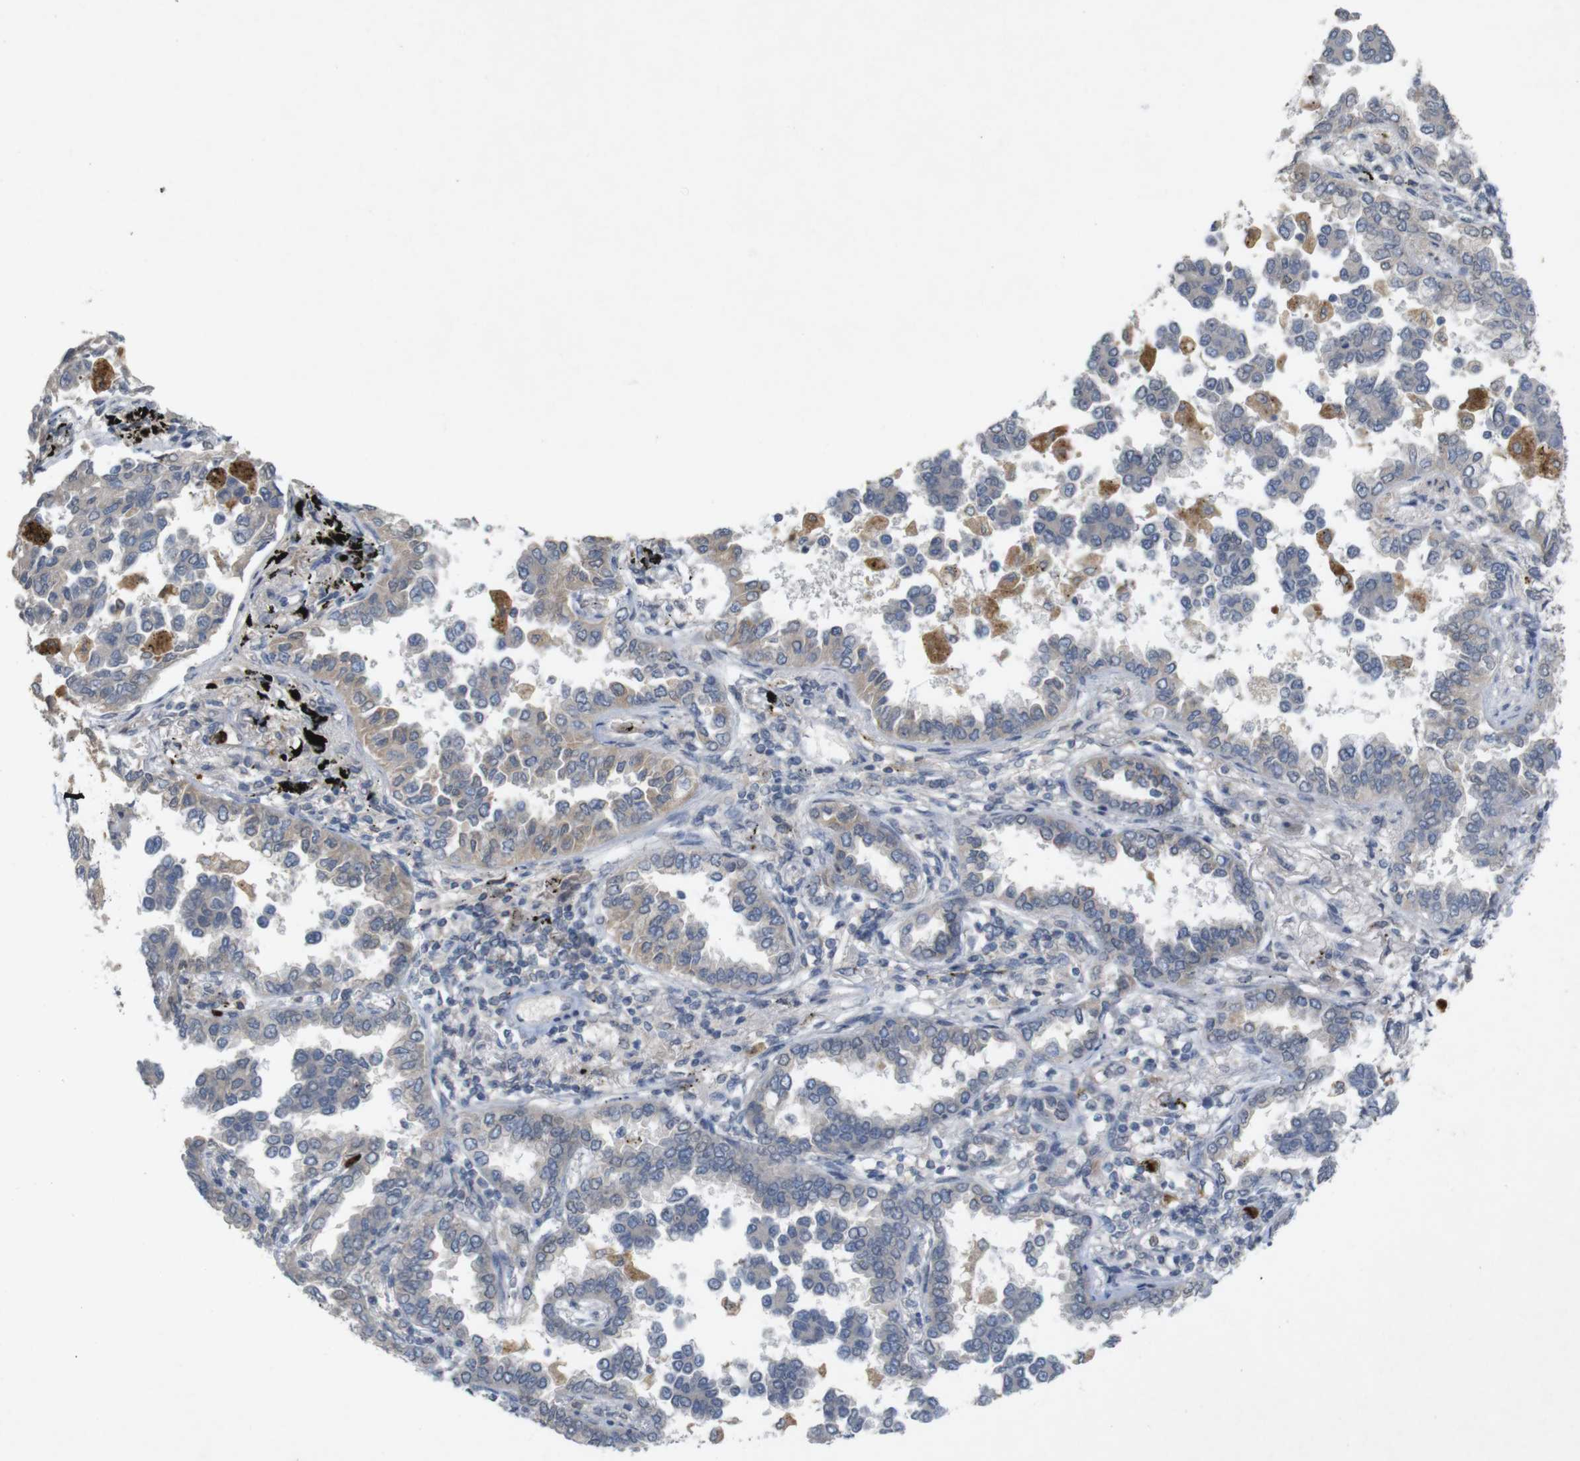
{"staining": {"intensity": "moderate", "quantity": "<25%", "location": "cytoplasmic/membranous"}, "tissue": "lung cancer", "cell_type": "Tumor cells", "image_type": "cancer", "snomed": [{"axis": "morphology", "description": "Normal tissue, NOS"}, {"axis": "morphology", "description": "Adenocarcinoma, NOS"}, {"axis": "topography", "description": "Lung"}], "caption": "High-power microscopy captured an immunohistochemistry (IHC) micrograph of adenocarcinoma (lung), revealing moderate cytoplasmic/membranous positivity in about <25% of tumor cells.", "gene": "TSPAN14", "patient": {"sex": "male", "age": 59}}